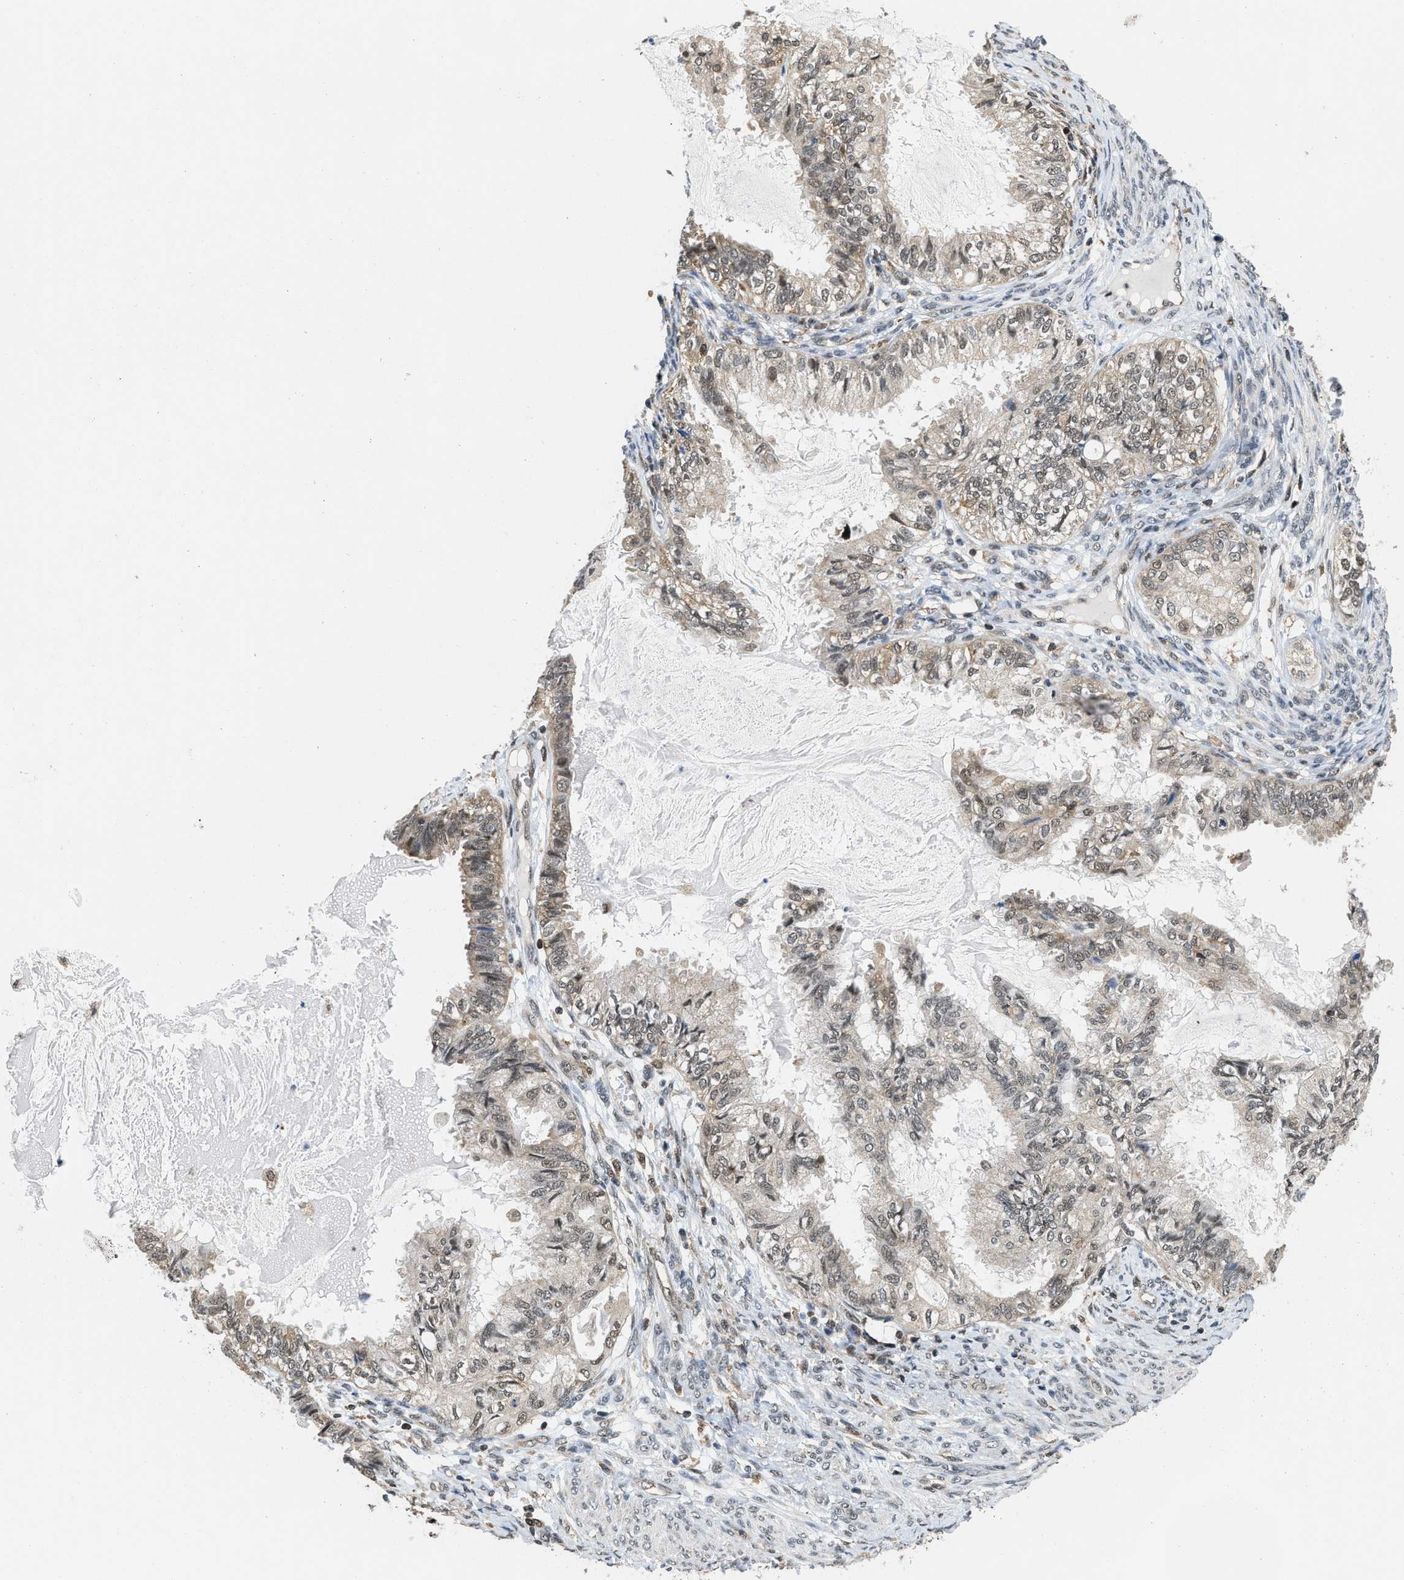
{"staining": {"intensity": "weak", "quantity": "<25%", "location": "nuclear"}, "tissue": "cervical cancer", "cell_type": "Tumor cells", "image_type": "cancer", "snomed": [{"axis": "morphology", "description": "Normal tissue, NOS"}, {"axis": "morphology", "description": "Adenocarcinoma, NOS"}, {"axis": "topography", "description": "Cervix"}, {"axis": "topography", "description": "Endometrium"}], "caption": "This is a histopathology image of IHC staining of adenocarcinoma (cervical), which shows no expression in tumor cells.", "gene": "ATF7IP", "patient": {"sex": "female", "age": 86}}